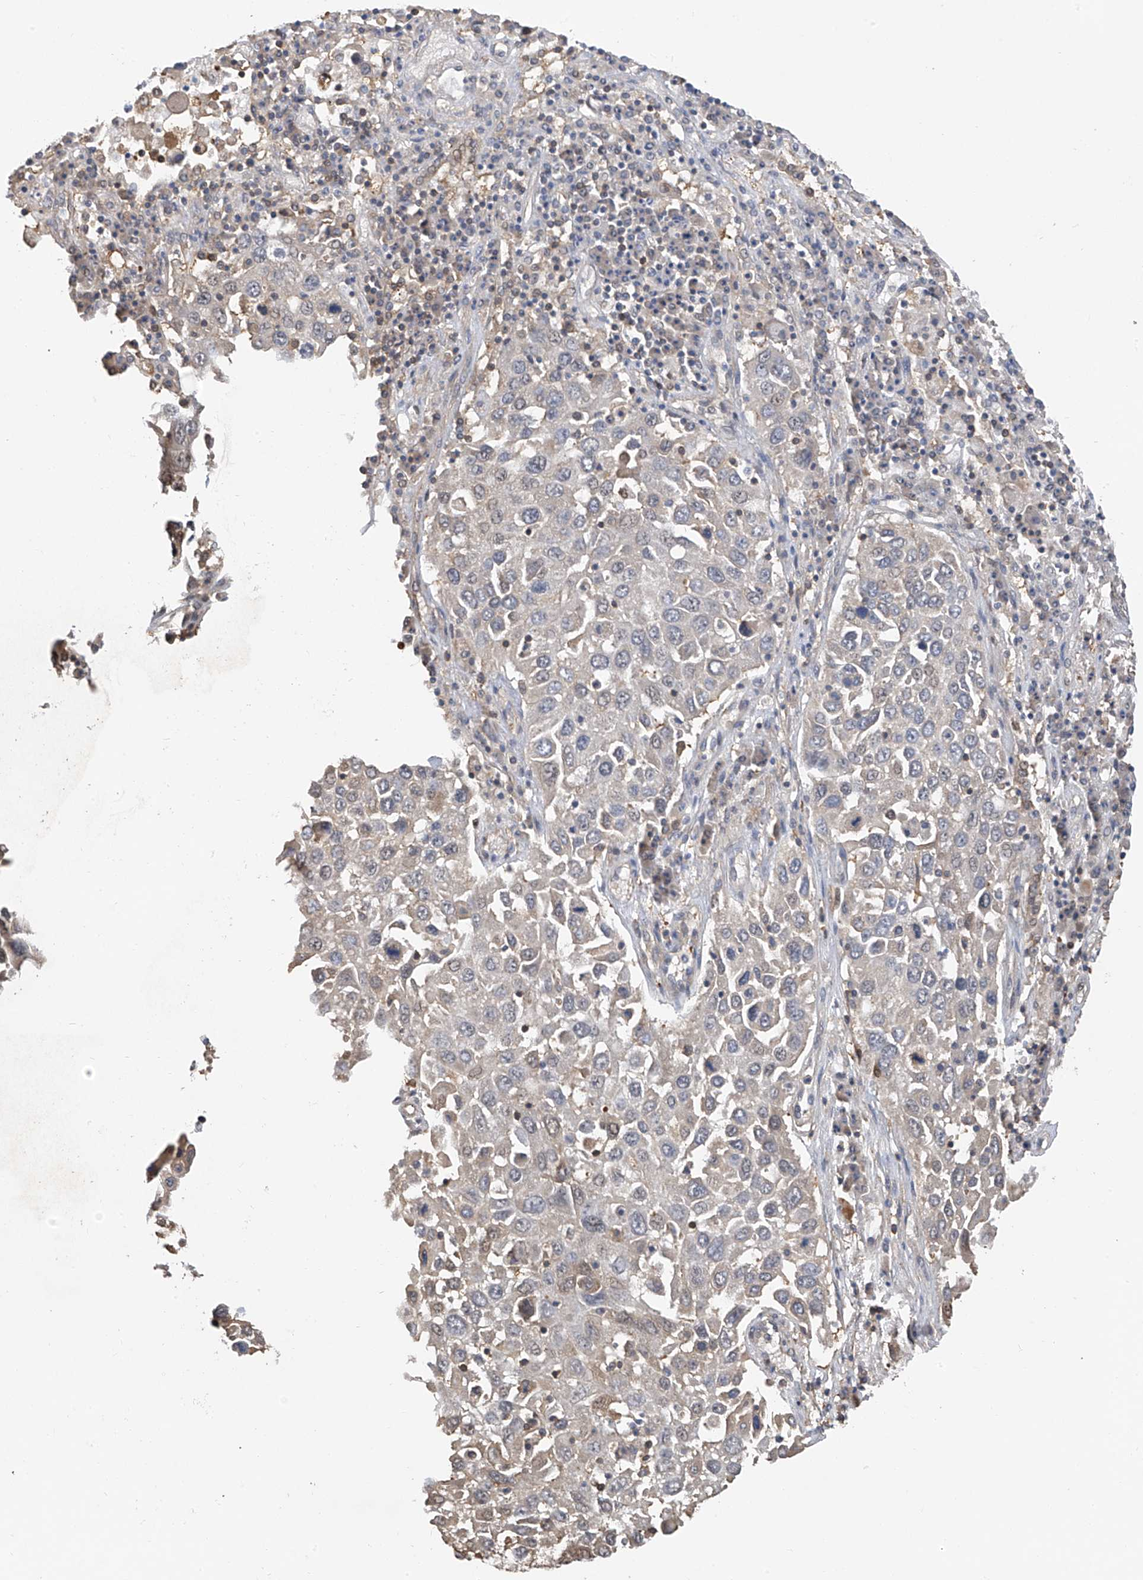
{"staining": {"intensity": "negative", "quantity": "none", "location": "none"}, "tissue": "lung cancer", "cell_type": "Tumor cells", "image_type": "cancer", "snomed": [{"axis": "morphology", "description": "Squamous cell carcinoma, NOS"}, {"axis": "topography", "description": "Lung"}], "caption": "Lung cancer (squamous cell carcinoma) was stained to show a protein in brown. There is no significant staining in tumor cells. Nuclei are stained in blue.", "gene": "PMM1", "patient": {"sex": "male", "age": 65}}